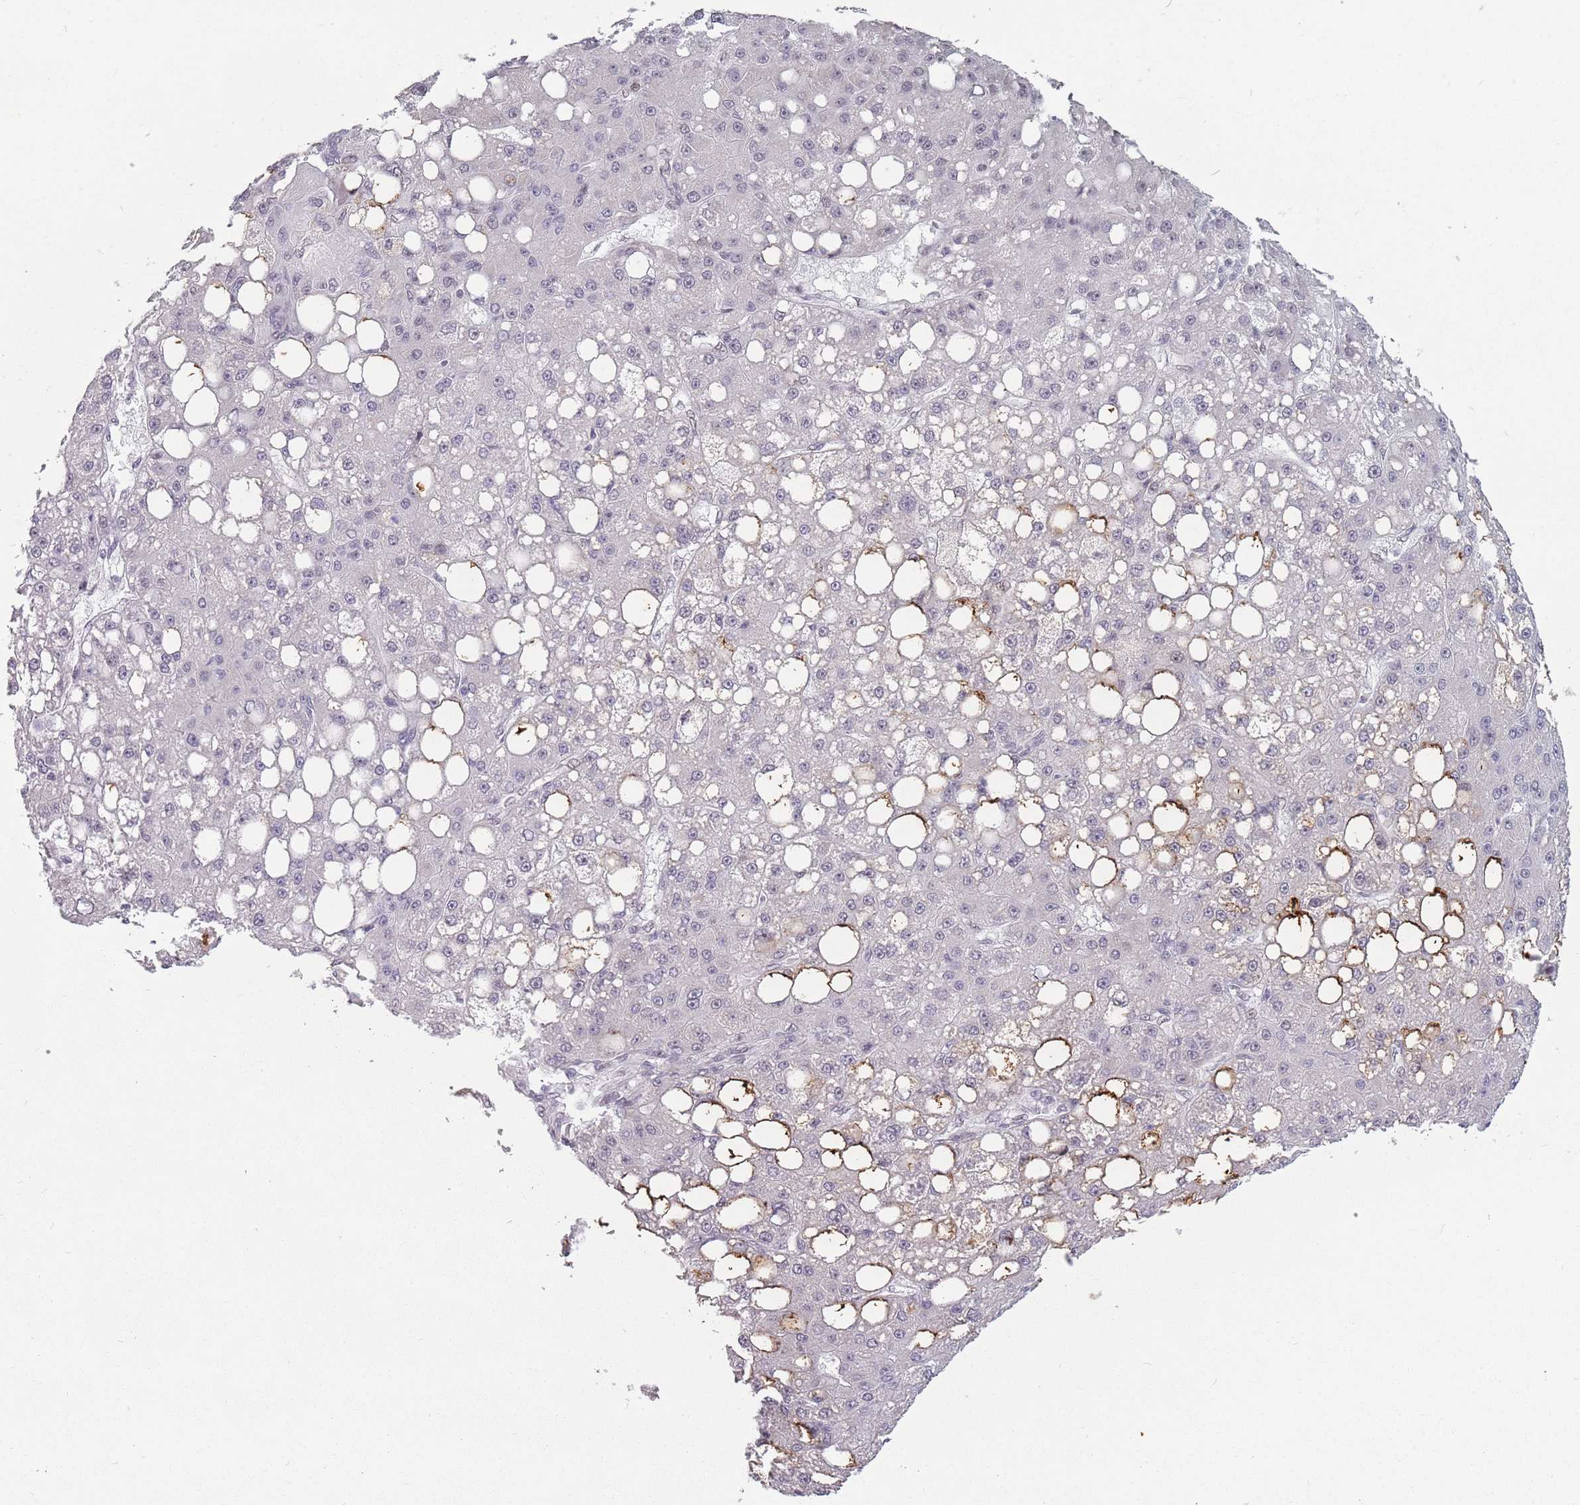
{"staining": {"intensity": "negative", "quantity": "none", "location": "none"}, "tissue": "liver cancer", "cell_type": "Tumor cells", "image_type": "cancer", "snomed": [{"axis": "morphology", "description": "Carcinoma, Hepatocellular, NOS"}, {"axis": "topography", "description": "Liver"}], "caption": "Hepatocellular carcinoma (liver) was stained to show a protein in brown. There is no significant expression in tumor cells.", "gene": "PTCHD1", "patient": {"sex": "male", "age": 67}}